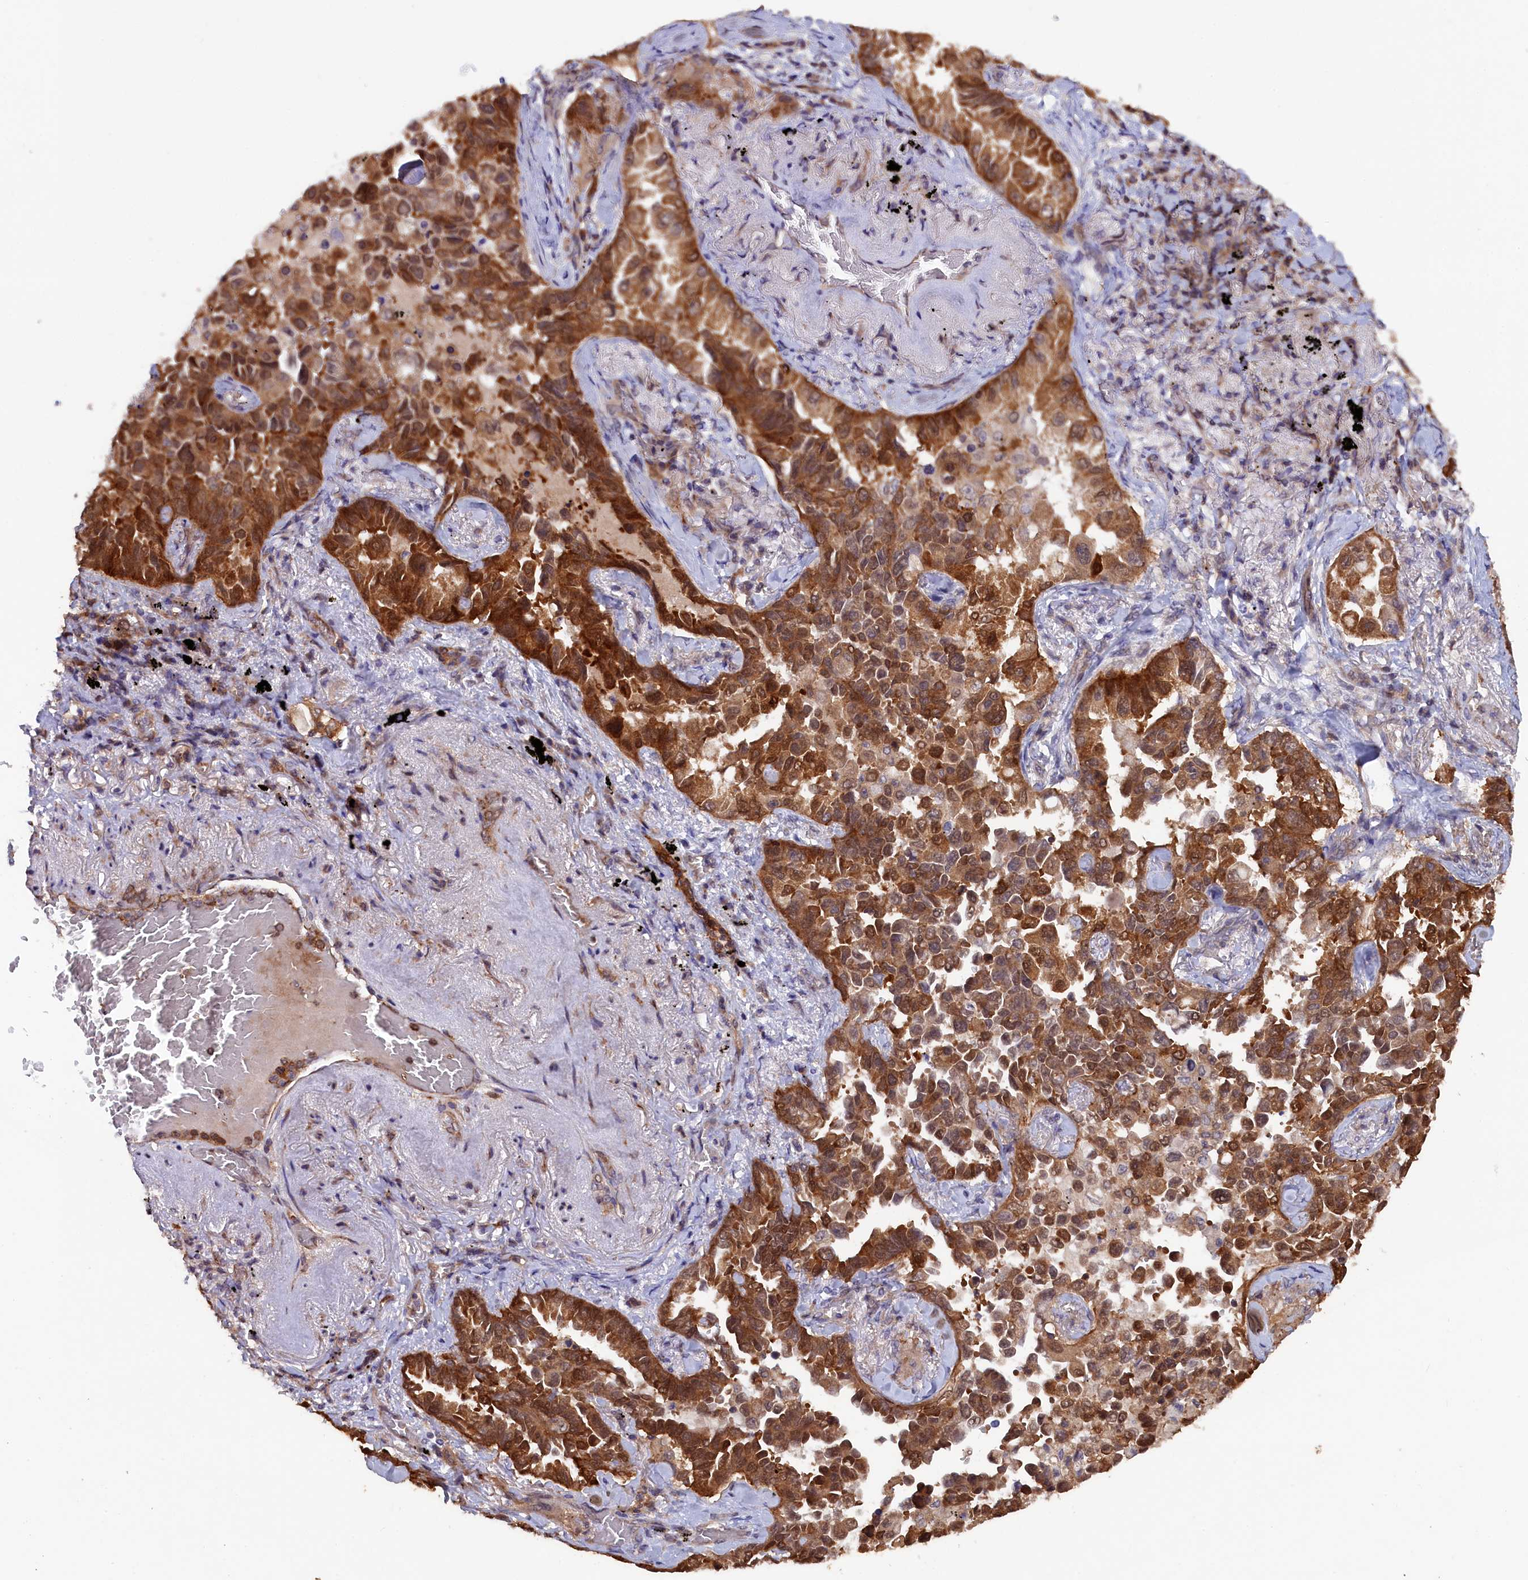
{"staining": {"intensity": "strong", "quantity": ">75%", "location": "cytoplasmic/membranous"}, "tissue": "lung cancer", "cell_type": "Tumor cells", "image_type": "cancer", "snomed": [{"axis": "morphology", "description": "Adenocarcinoma, NOS"}, {"axis": "topography", "description": "Lung"}], "caption": "IHC staining of adenocarcinoma (lung), which reveals high levels of strong cytoplasmic/membranous staining in about >75% of tumor cells indicating strong cytoplasmic/membranous protein expression. The staining was performed using DAB (3,3'-diaminobenzidine) (brown) for protein detection and nuclei were counterstained in hematoxylin (blue).", "gene": "JPT2", "patient": {"sex": "female", "age": 67}}